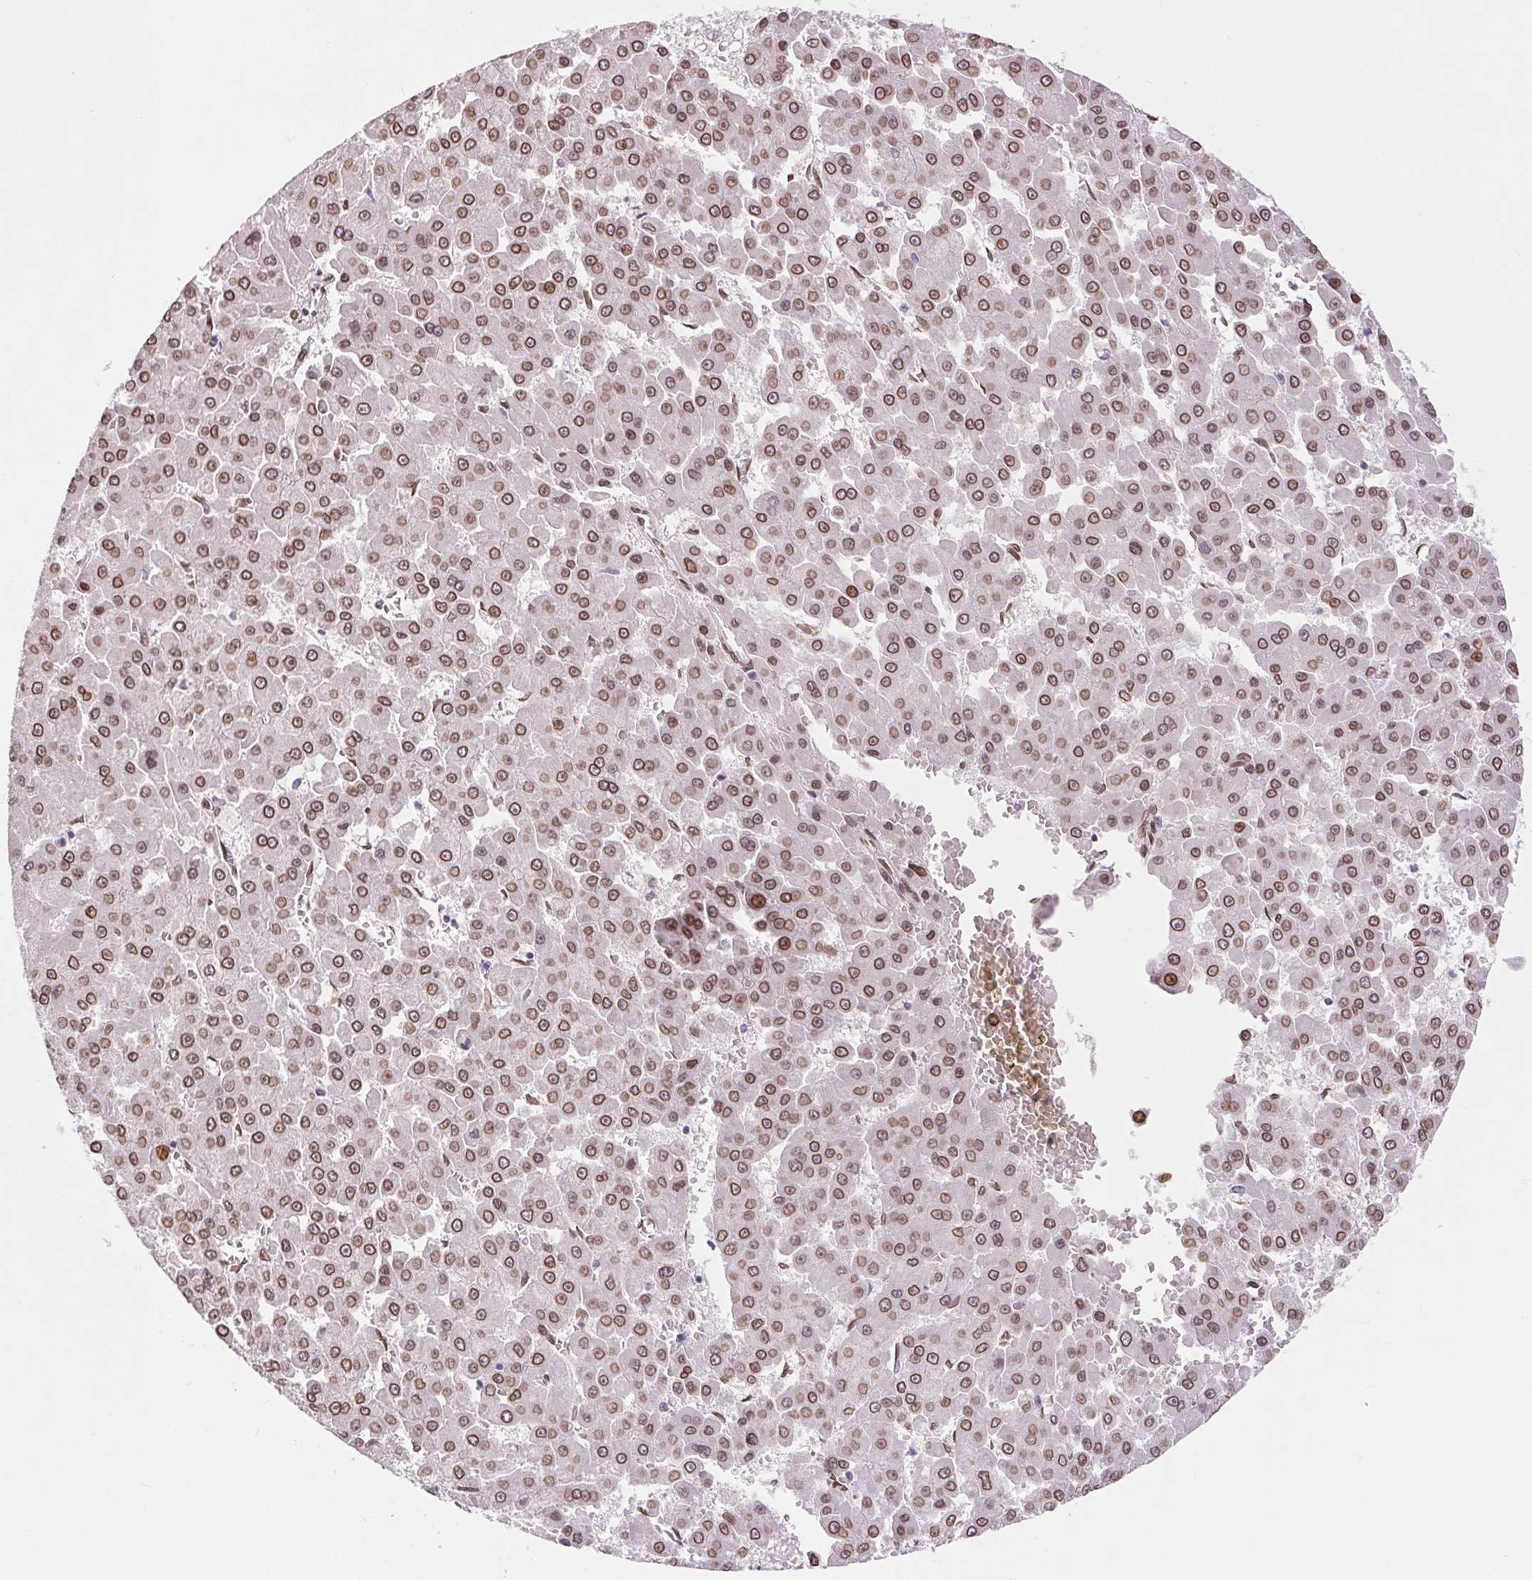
{"staining": {"intensity": "moderate", "quantity": ">75%", "location": "cytoplasmic/membranous,nuclear"}, "tissue": "liver cancer", "cell_type": "Tumor cells", "image_type": "cancer", "snomed": [{"axis": "morphology", "description": "Carcinoma, Hepatocellular, NOS"}, {"axis": "topography", "description": "Liver"}], "caption": "Human liver cancer stained with a protein marker demonstrates moderate staining in tumor cells.", "gene": "TMEM175", "patient": {"sex": "male", "age": 78}}